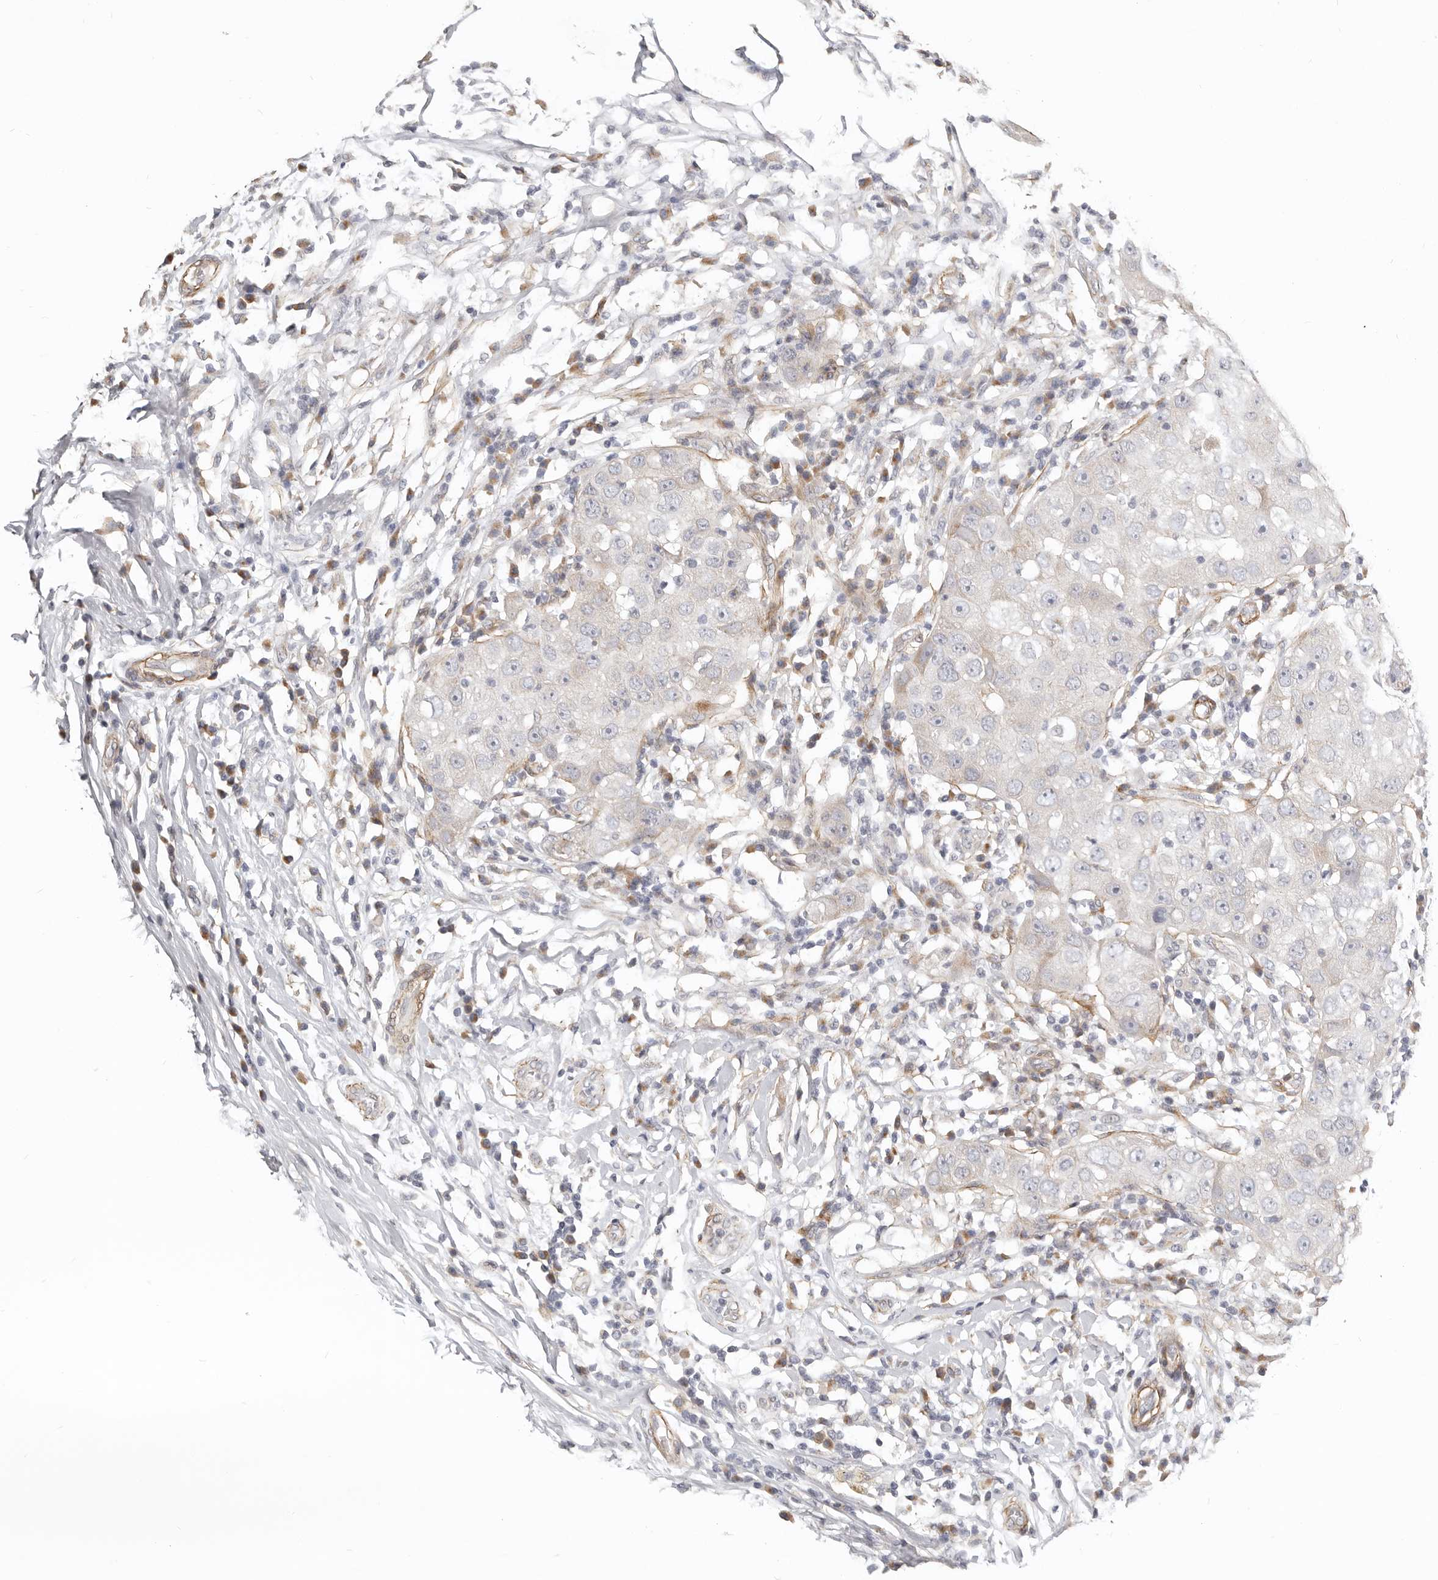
{"staining": {"intensity": "moderate", "quantity": "25%-75%", "location": "cytoplasmic/membranous"}, "tissue": "breast cancer", "cell_type": "Tumor cells", "image_type": "cancer", "snomed": [{"axis": "morphology", "description": "Duct carcinoma"}, {"axis": "topography", "description": "Breast"}], "caption": "The micrograph exhibits a brown stain indicating the presence of a protein in the cytoplasmic/membranous of tumor cells in breast cancer (invasive ductal carcinoma).", "gene": "RABAC1", "patient": {"sex": "female", "age": 27}}